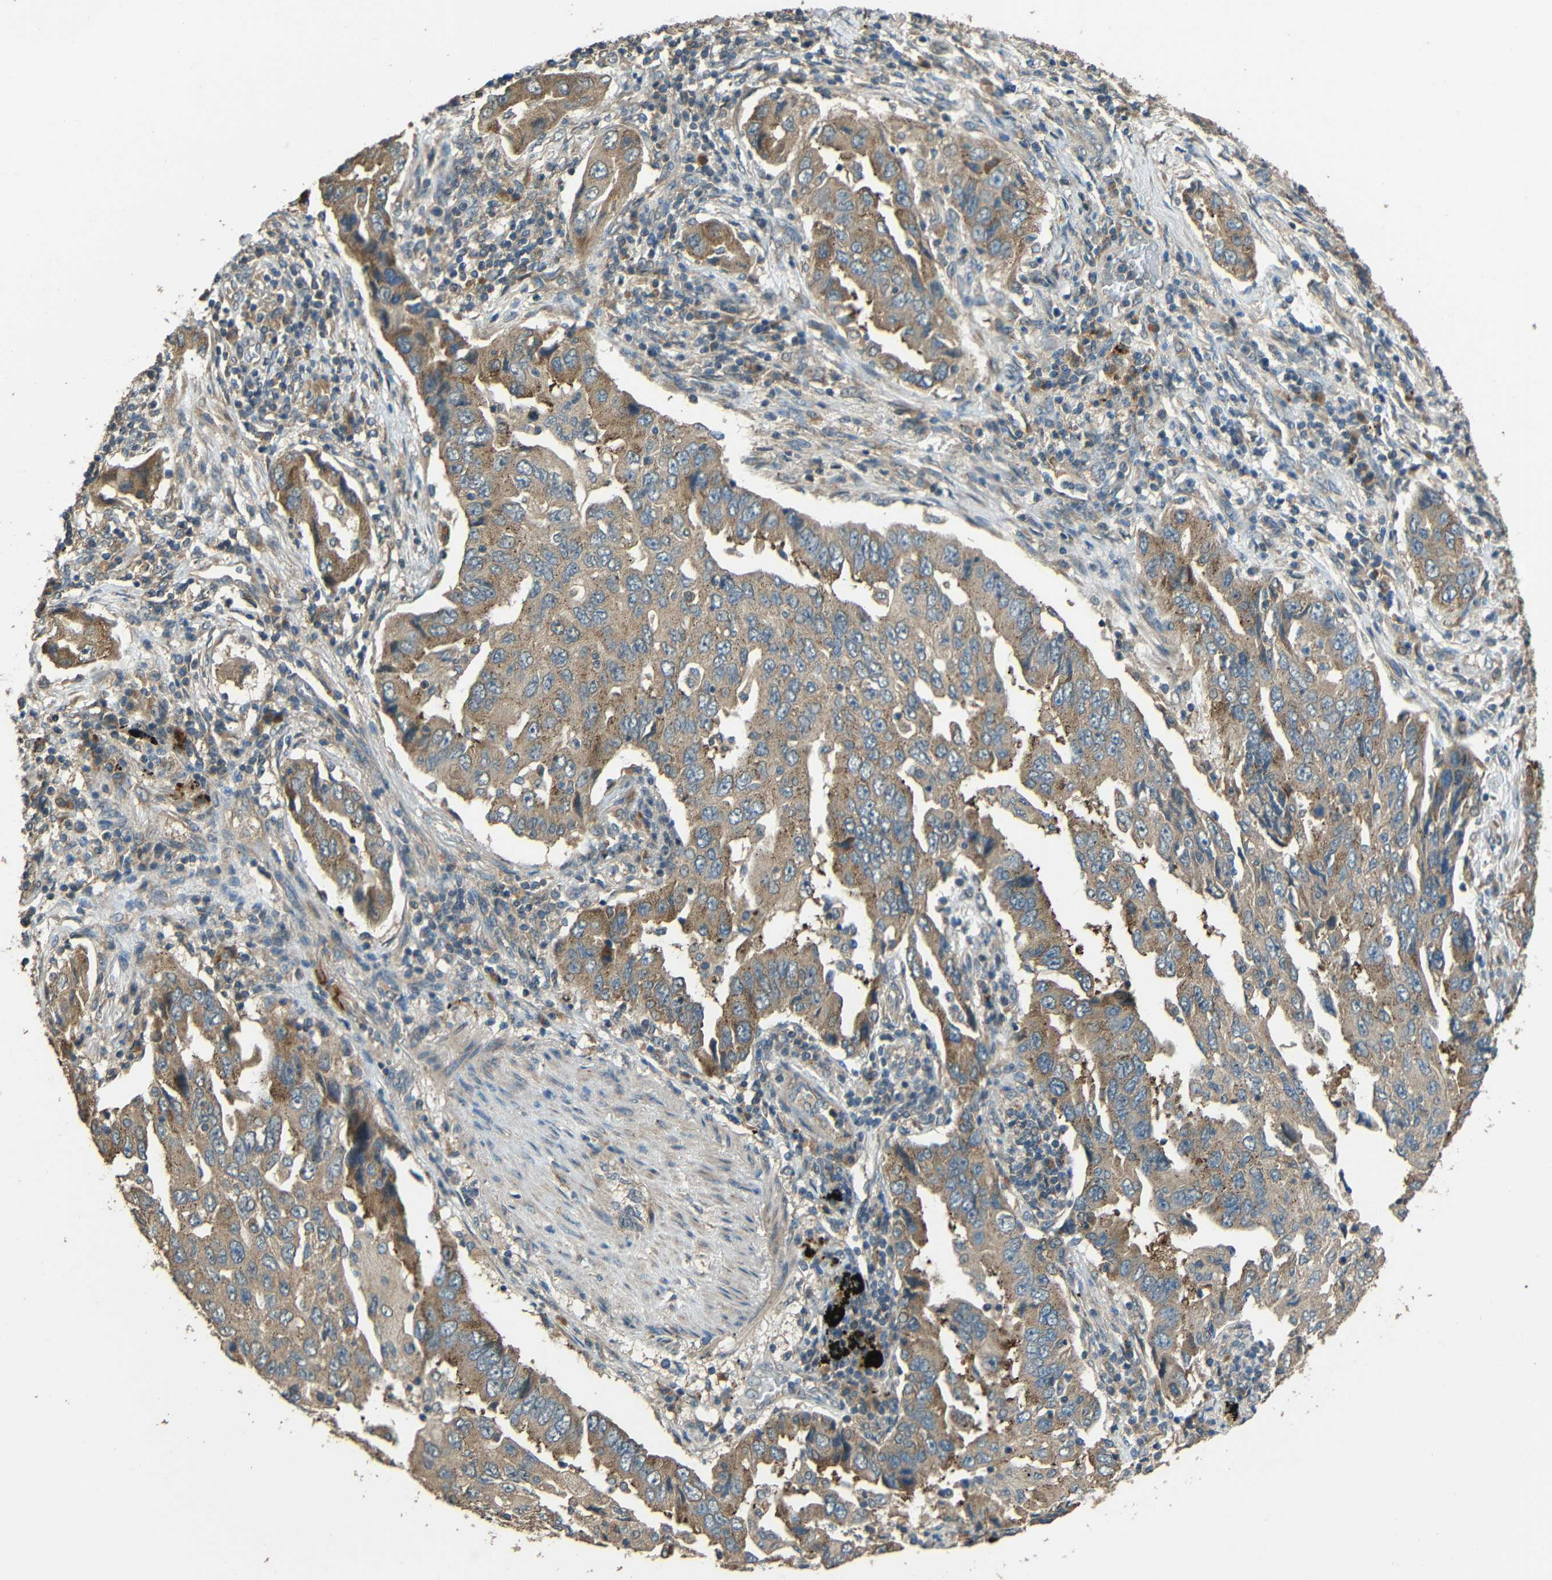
{"staining": {"intensity": "weak", "quantity": ">75%", "location": "cytoplasmic/membranous"}, "tissue": "lung cancer", "cell_type": "Tumor cells", "image_type": "cancer", "snomed": [{"axis": "morphology", "description": "Adenocarcinoma, NOS"}, {"axis": "topography", "description": "Lung"}], "caption": "Protein analysis of lung cancer tissue exhibits weak cytoplasmic/membranous staining in about >75% of tumor cells. The protein of interest is stained brown, and the nuclei are stained in blue (DAB IHC with brightfield microscopy, high magnification).", "gene": "ACACA", "patient": {"sex": "female", "age": 65}}